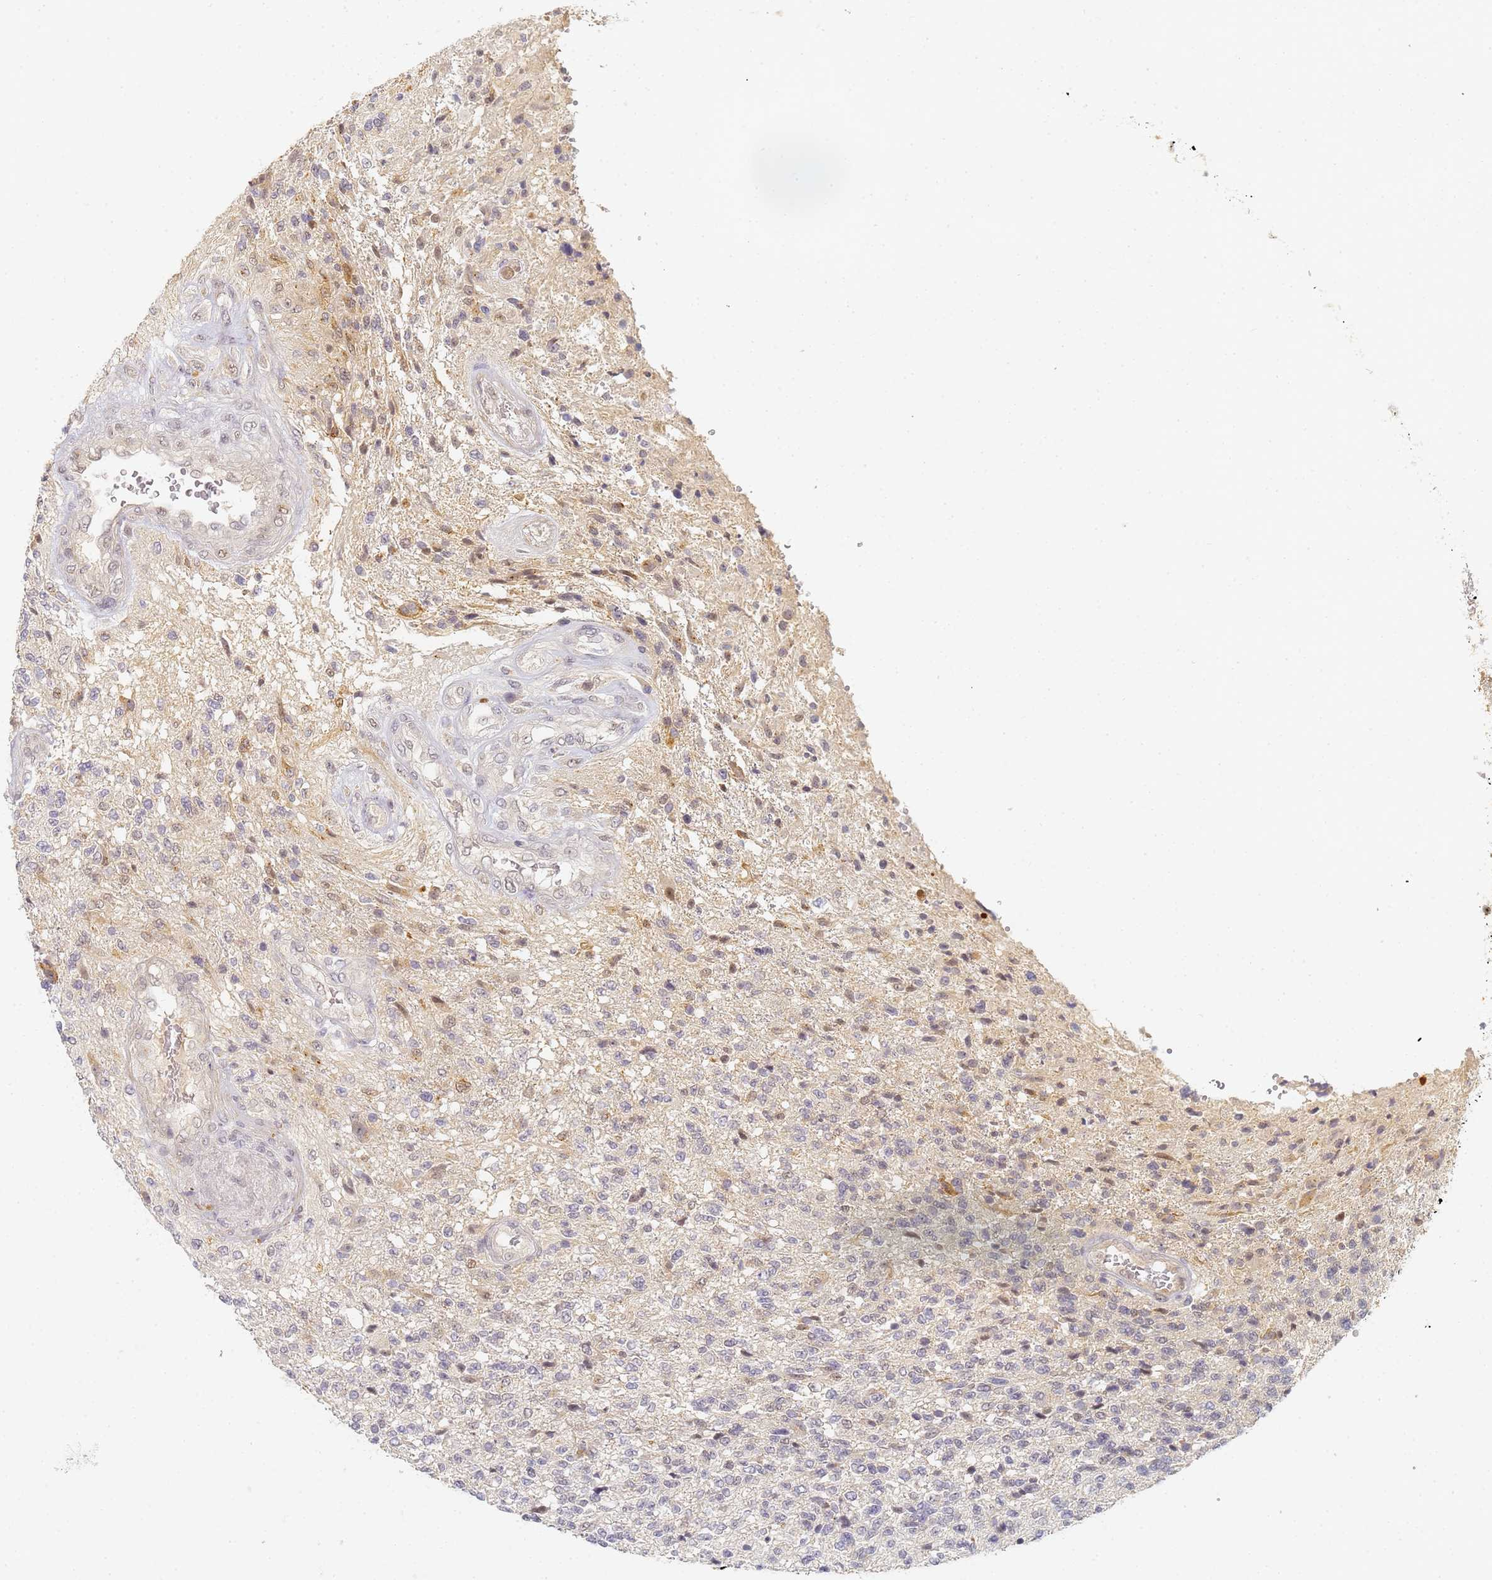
{"staining": {"intensity": "negative", "quantity": "none", "location": "none"}, "tissue": "glioma", "cell_type": "Tumor cells", "image_type": "cancer", "snomed": [{"axis": "morphology", "description": "Glioma, malignant, High grade"}, {"axis": "topography", "description": "Brain"}], "caption": "DAB immunohistochemical staining of malignant glioma (high-grade) reveals no significant staining in tumor cells. (DAB (3,3'-diaminobenzidine) IHC with hematoxylin counter stain).", "gene": "HMCES", "patient": {"sex": "male", "age": 56}}